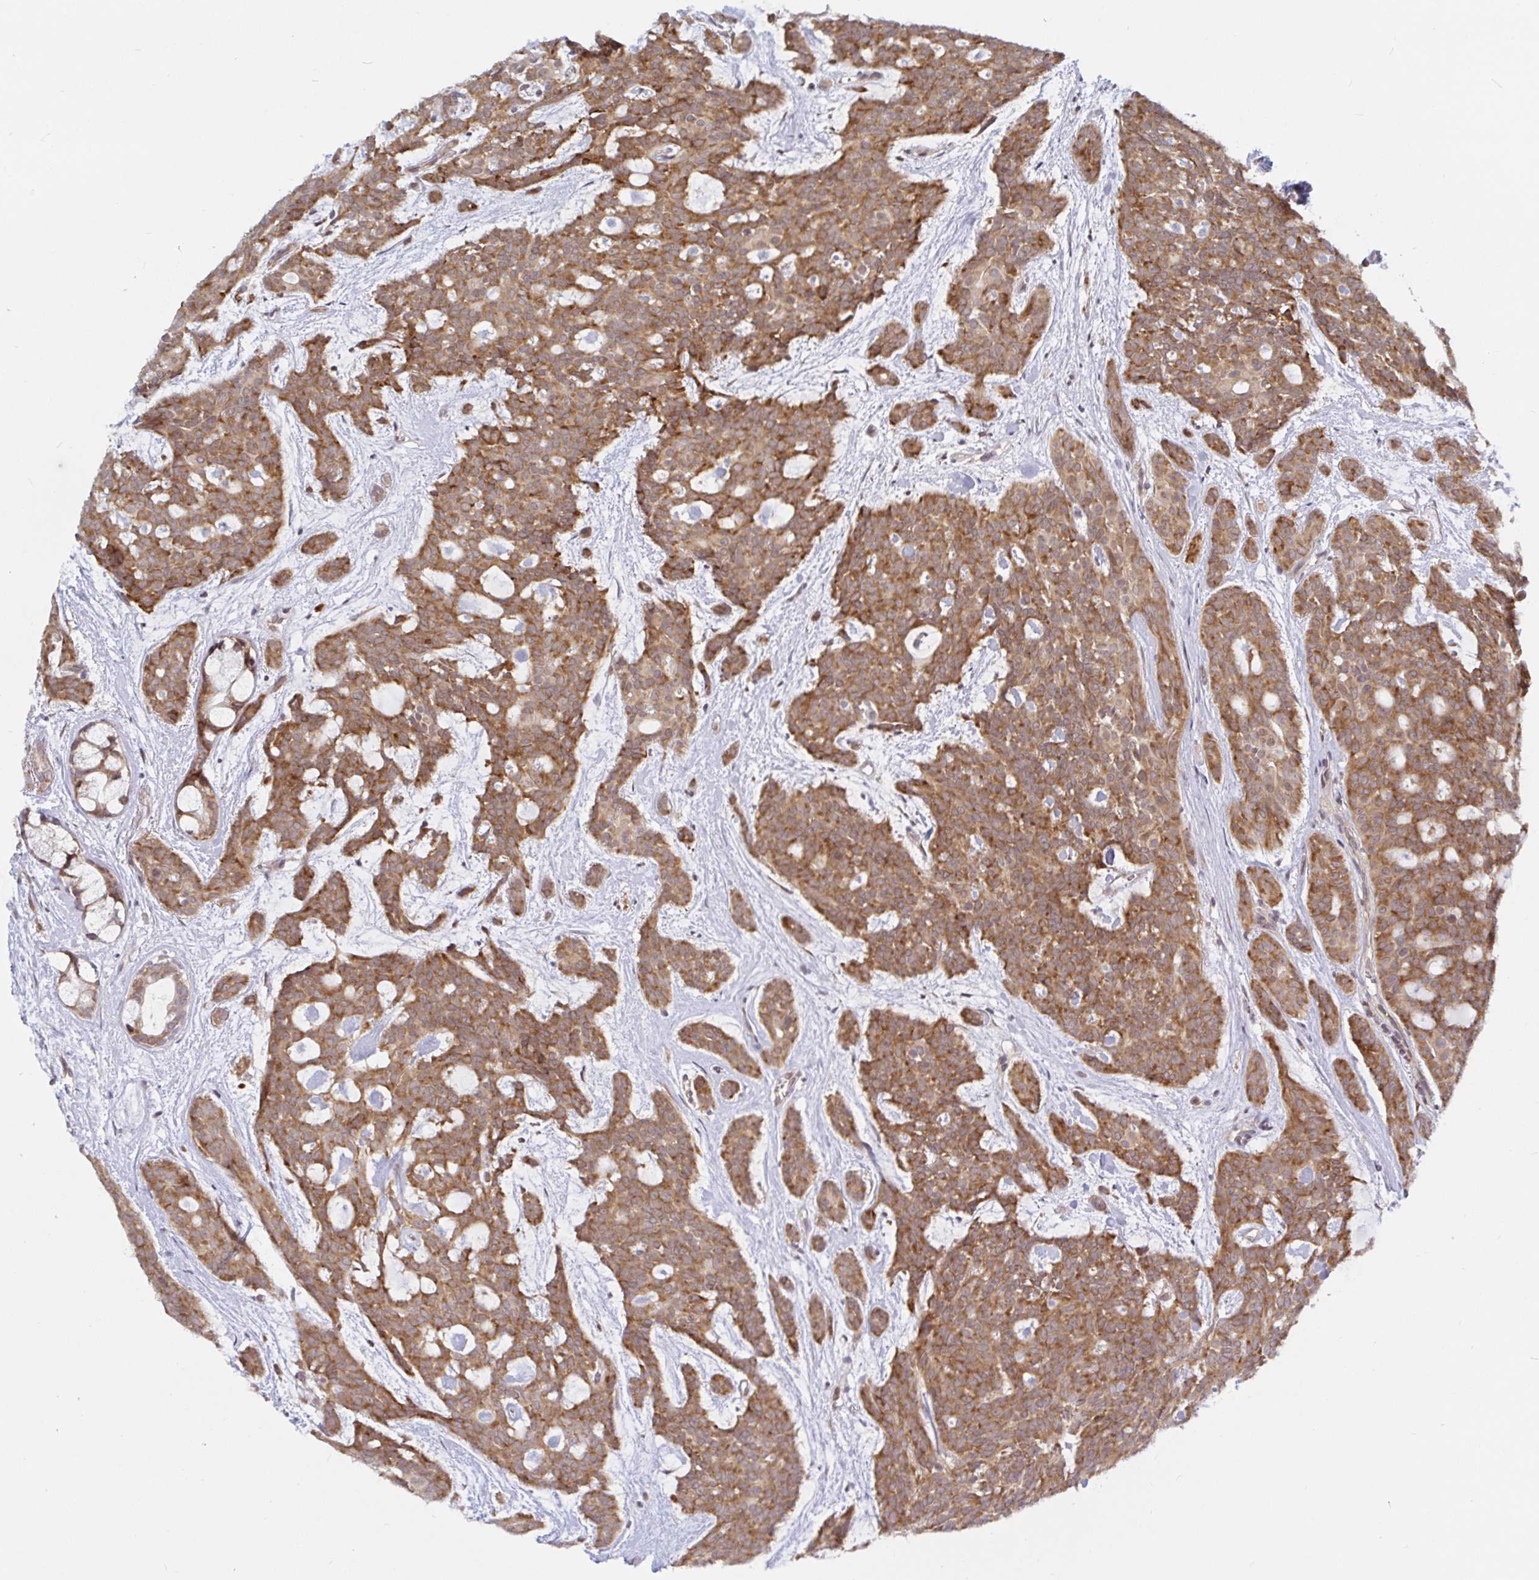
{"staining": {"intensity": "moderate", "quantity": ">75%", "location": "cytoplasmic/membranous"}, "tissue": "head and neck cancer", "cell_type": "Tumor cells", "image_type": "cancer", "snomed": [{"axis": "morphology", "description": "Adenocarcinoma, NOS"}, {"axis": "topography", "description": "Head-Neck"}], "caption": "Protein expression analysis of human head and neck cancer reveals moderate cytoplasmic/membranous positivity in about >75% of tumor cells.", "gene": "LARP1", "patient": {"sex": "male", "age": 66}}